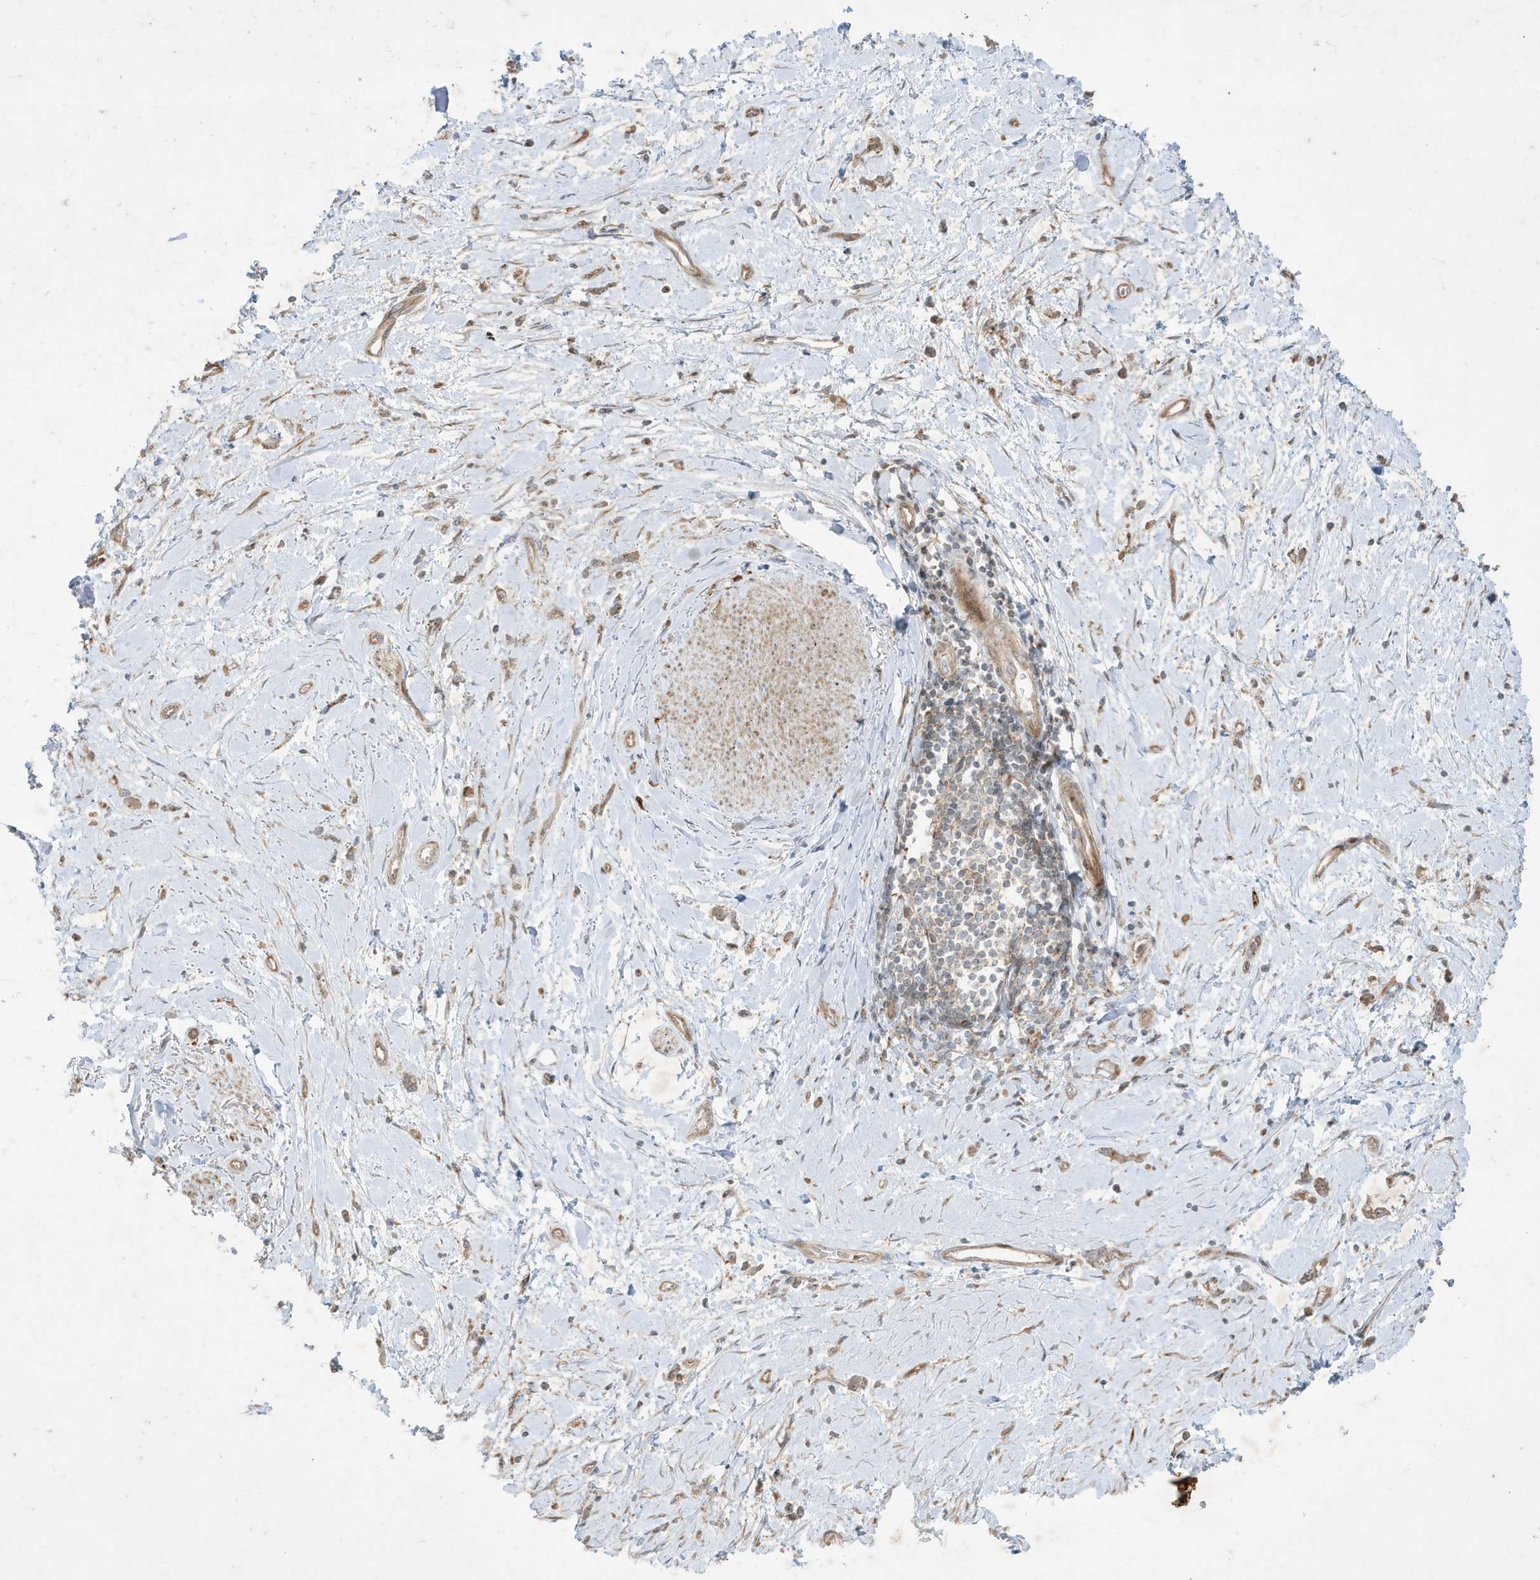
{"staining": {"intensity": "weak", "quantity": "25%-75%", "location": "cytoplasmic/membranous"}, "tissue": "stomach cancer", "cell_type": "Tumor cells", "image_type": "cancer", "snomed": [{"axis": "morphology", "description": "Adenocarcinoma, NOS"}, {"axis": "topography", "description": "Stomach"}], "caption": "IHC micrograph of stomach cancer (adenocarcinoma) stained for a protein (brown), which shows low levels of weak cytoplasmic/membranous expression in about 25%-75% of tumor cells.", "gene": "IFT57", "patient": {"sex": "female", "age": 60}}